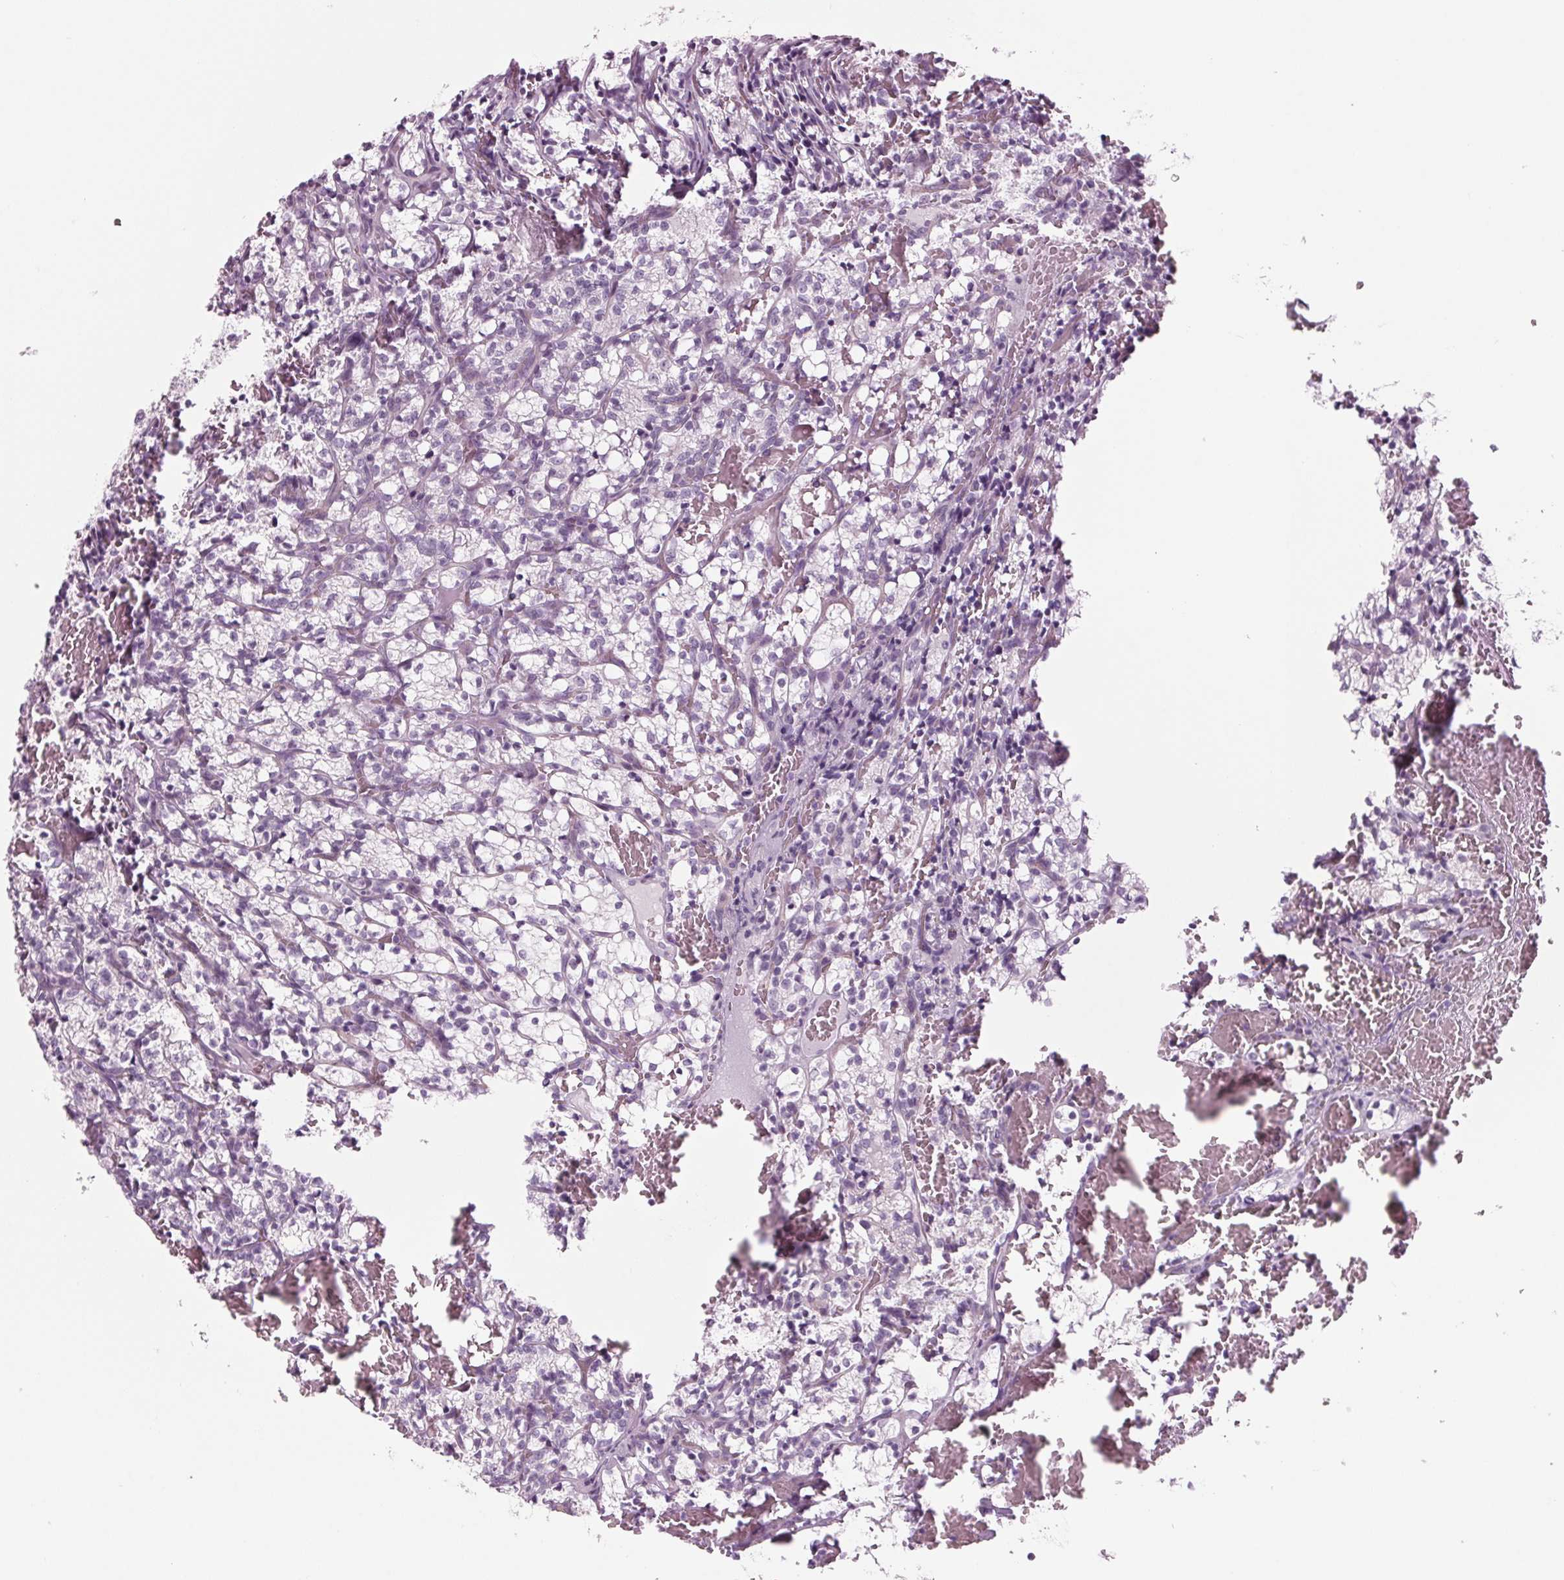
{"staining": {"intensity": "negative", "quantity": "none", "location": "none"}, "tissue": "renal cancer", "cell_type": "Tumor cells", "image_type": "cancer", "snomed": [{"axis": "morphology", "description": "Adenocarcinoma, NOS"}, {"axis": "topography", "description": "Kidney"}], "caption": "Tumor cells are negative for protein expression in human renal cancer.", "gene": "BHLHE22", "patient": {"sex": "female", "age": 69}}